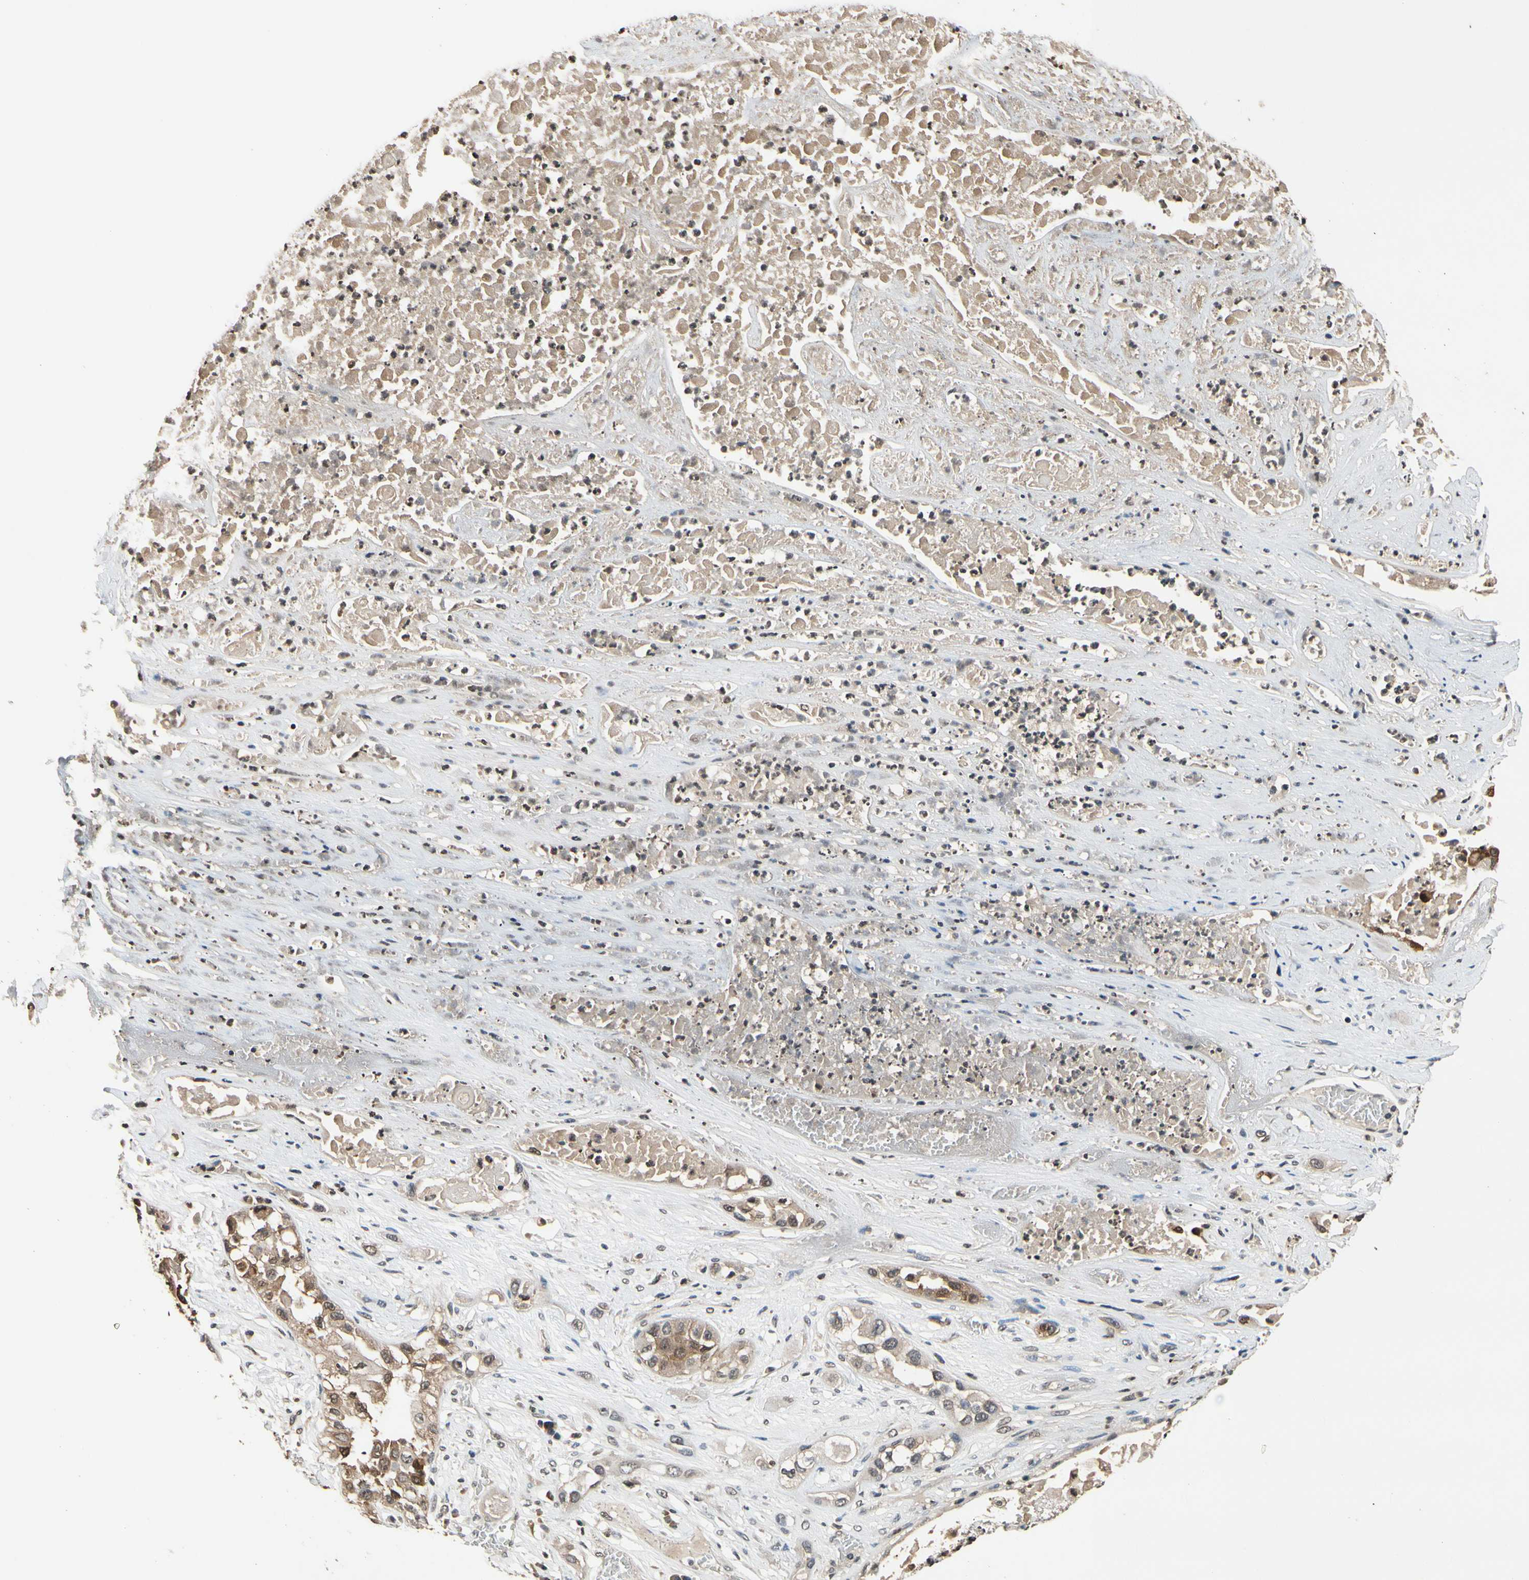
{"staining": {"intensity": "moderate", "quantity": "25%-75%", "location": "cytoplasmic/membranous"}, "tissue": "lung cancer", "cell_type": "Tumor cells", "image_type": "cancer", "snomed": [{"axis": "morphology", "description": "Squamous cell carcinoma, NOS"}, {"axis": "topography", "description": "Lung"}], "caption": "IHC (DAB (3,3'-diaminobenzidine)) staining of lung cancer (squamous cell carcinoma) shows moderate cytoplasmic/membranous protein staining in approximately 25%-75% of tumor cells. (brown staining indicates protein expression, while blue staining denotes nuclei).", "gene": "GCLC", "patient": {"sex": "male", "age": 71}}